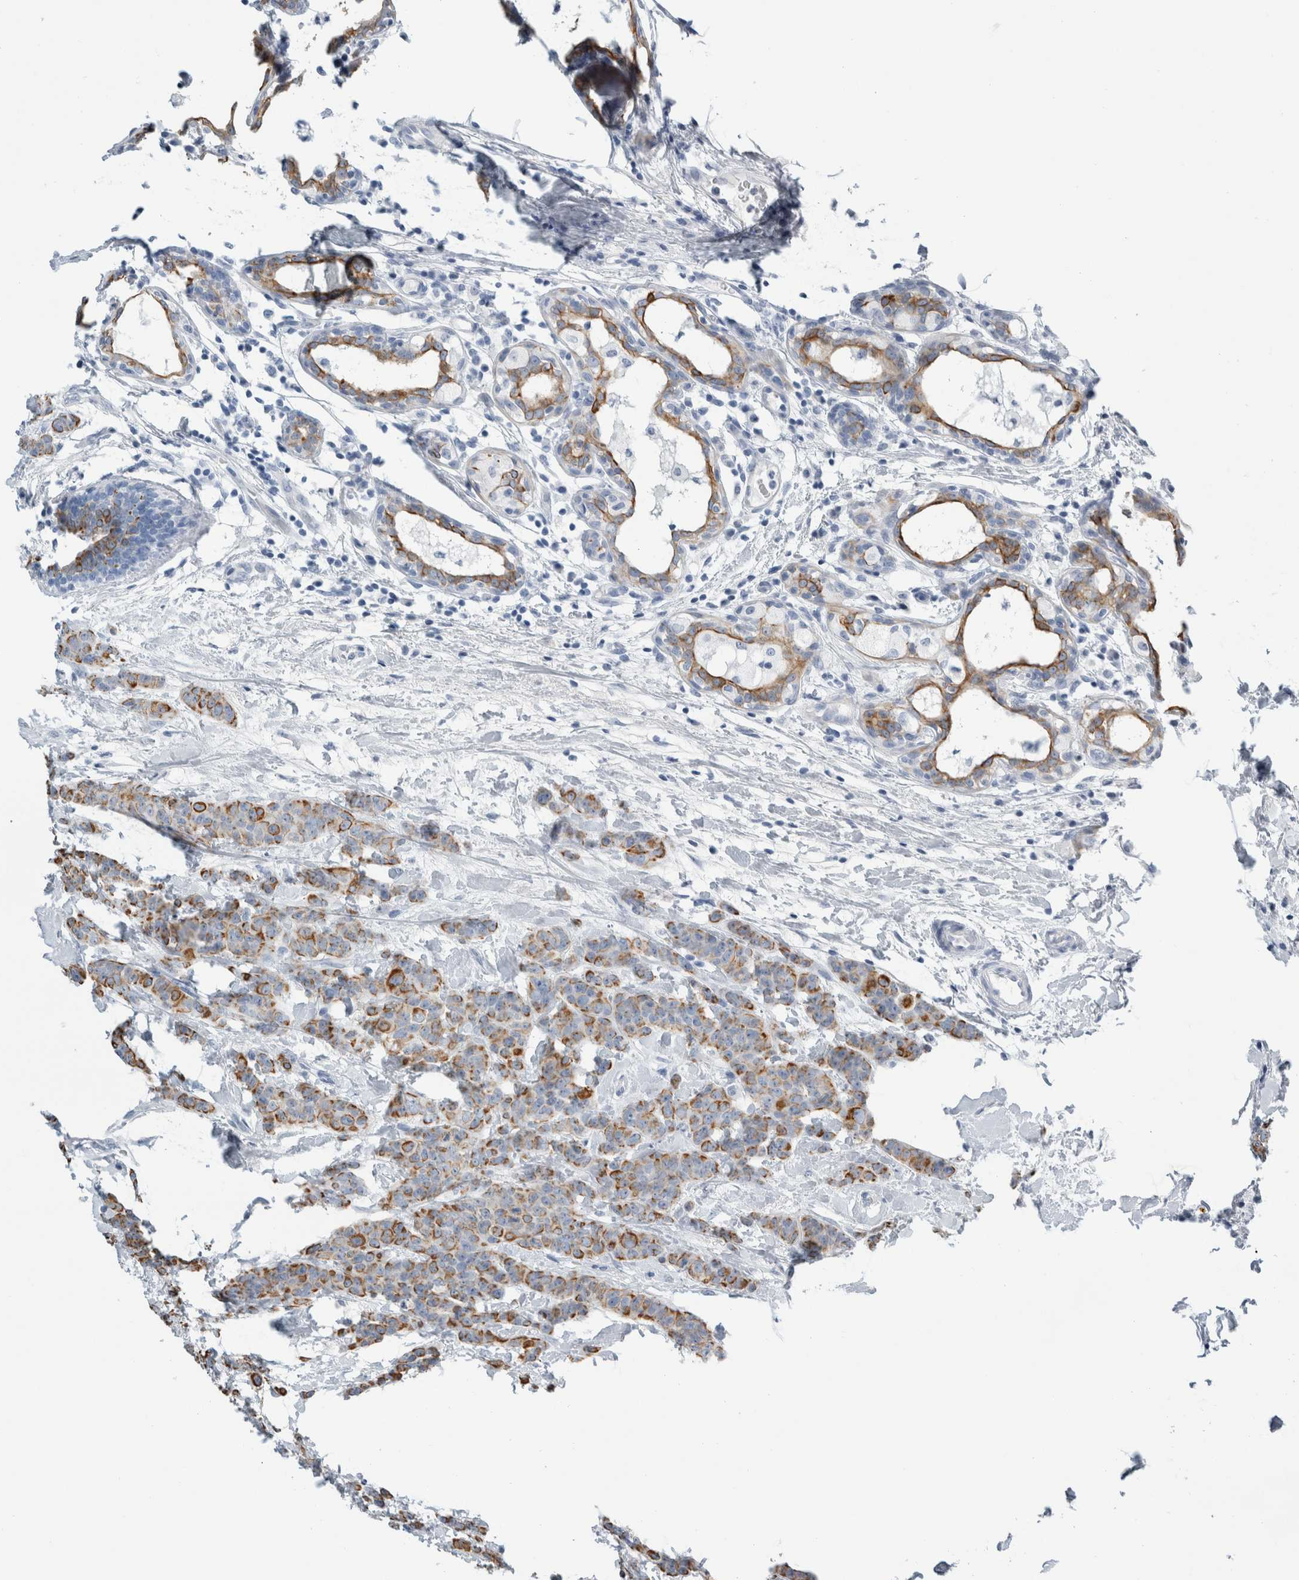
{"staining": {"intensity": "moderate", "quantity": ">75%", "location": "cytoplasmic/membranous"}, "tissue": "breast cancer", "cell_type": "Tumor cells", "image_type": "cancer", "snomed": [{"axis": "morphology", "description": "Normal tissue, NOS"}, {"axis": "morphology", "description": "Duct carcinoma"}, {"axis": "topography", "description": "Breast"}], "caption": "The histopathology image reveals immunohistochemical staining of breast cancer (intraductal carcinoma). There is moderate cytoplasmic/membranous staining is appreciated in approximately >75% of tumor cells.", "gene": "RPH3AL", "patient": {"sex": "female", "age": 40}}